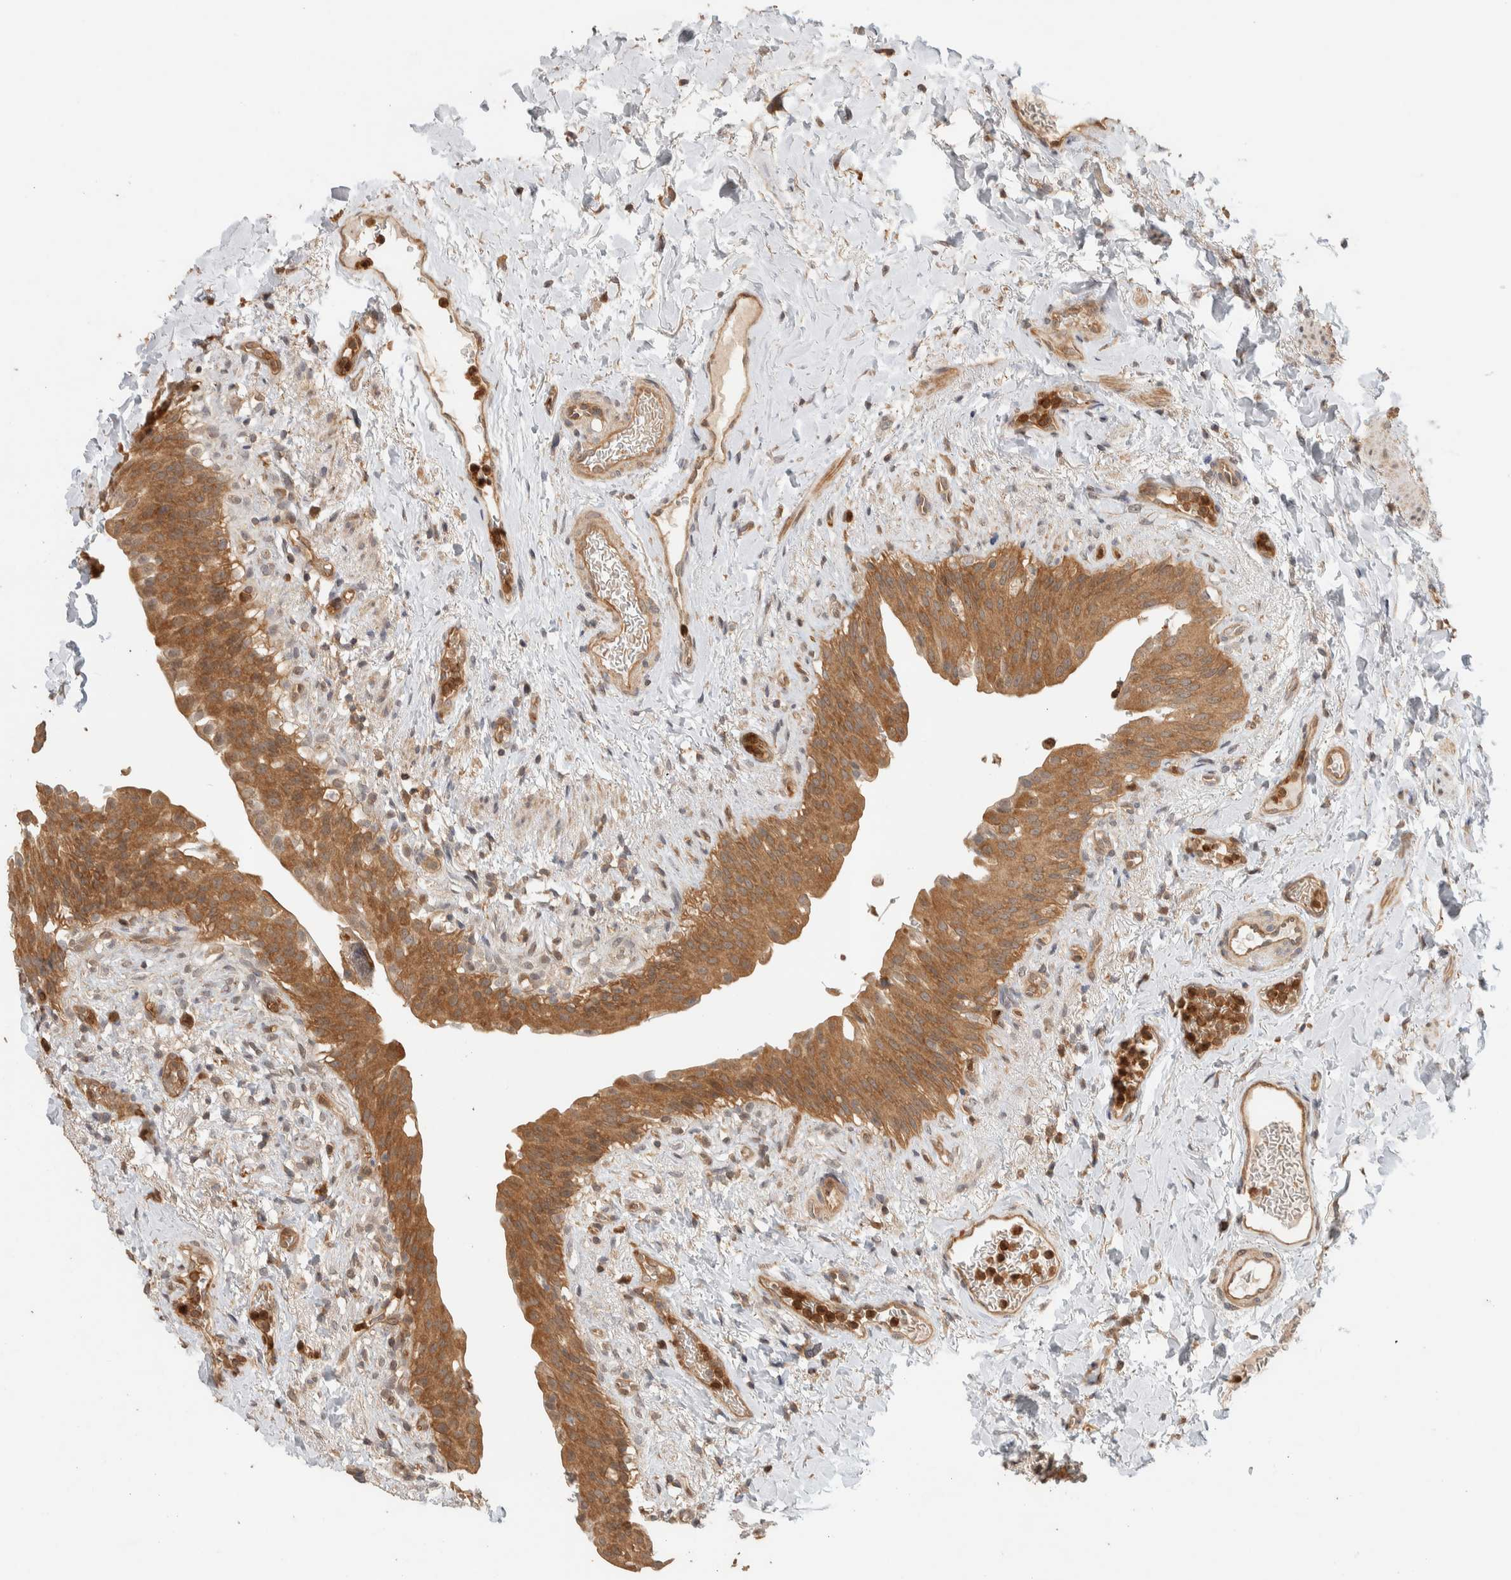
{"staining": {"intensity": "moderate", "quantity": ">75%", "location": "cytoplasmic/membranous"}, "tissue": "urinary bladder", "cell_type": "Urothelial cells", "image_type": "normal", "snomed": [{"axis": "morphology", "description": "Normal tissue, NOS"}, {"axis": "topography", "description": "Urinary bladder"}], "caption": "This micrograph shows IHC staining of normal urinary bladder, with medium moderate cytoplasmic/membranous expression in about >75% of urothelial cells.", "gene": "ADSS2", "patient": {"sex": "female", "age": 60}}